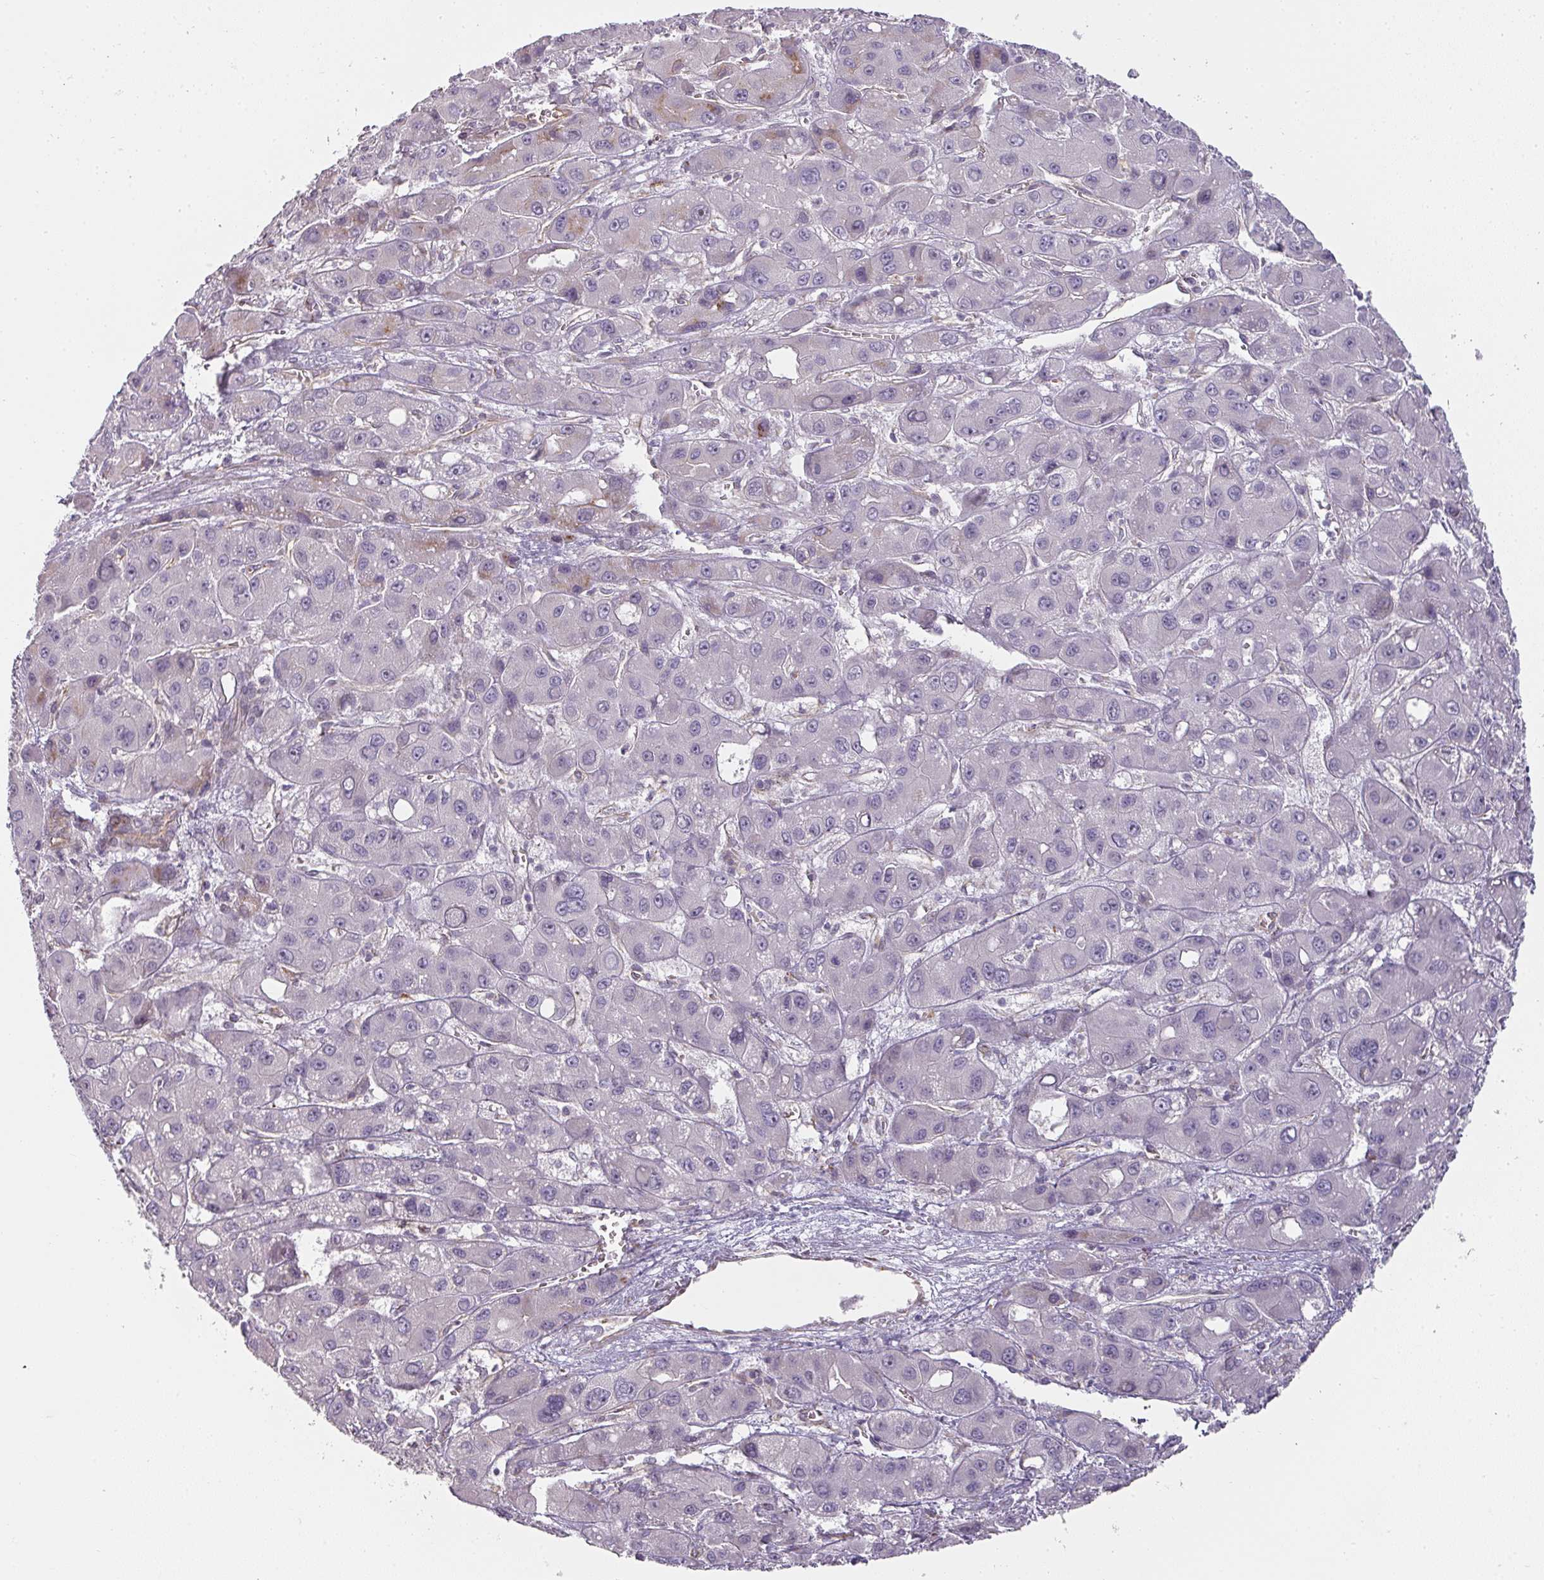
{"staining": {"intensity": "negative", "quantity": "none", "location": "none"}, "tissue": "liver cancer", "cell_type": "Tumor cells", "image_type": "cancer", "snomed": [{"axis": "morphology", "description": "Carcinoma, Hepatocellular, NOS"}, {"axis": "topography", "description": "Liver"}], "caption": "Tumor cells show no significant positivity in hepatocellular carcinoma (liver).", "gene": "ATP8B2", "patient": {"sex": "male", "age": 55}}